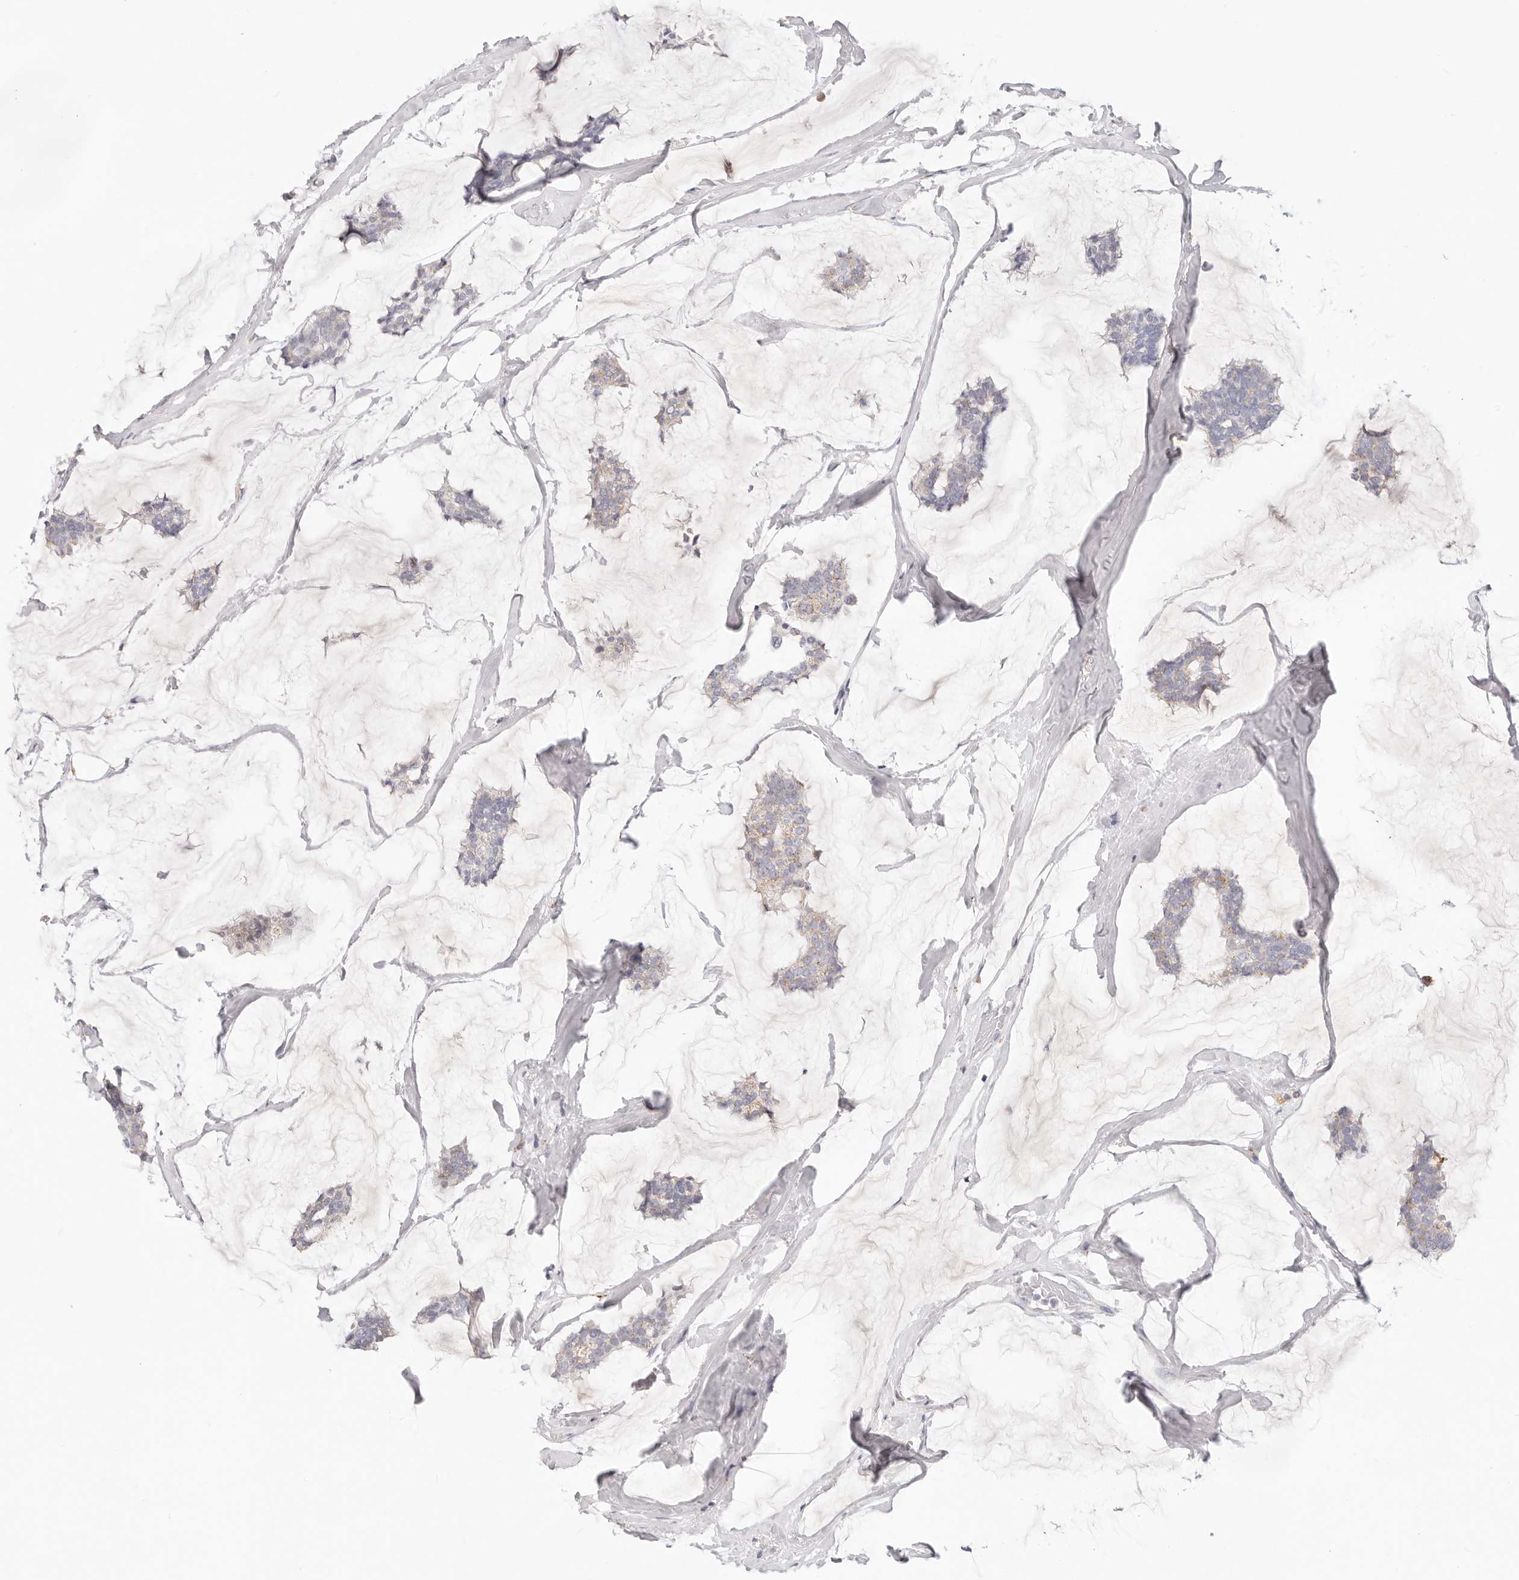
{"staining": {"intensity": "weak", "quantity": ">75%", "location": "cytoplasmic/membranous"}, "tissue": "breast cancer", "cell_type": "Tumor cells", "image_type": "cancer", "snomed": [{"axis": "morphology", "description": "Duct carcinoma"}, {"axis": "topography", "description": "Breast"}], "caption": "IHC (DAB) staining of breast invasive ductal carcinoma reveals weak cytoplasmic/membranous protein positivity in about >75% of tumor cells. Immunohistochemistry (ihc) stains the protein in brown and the nuclei are stained blue.", "gene": "STKLD1", "patient": {"sex": "female", "age": 93}}